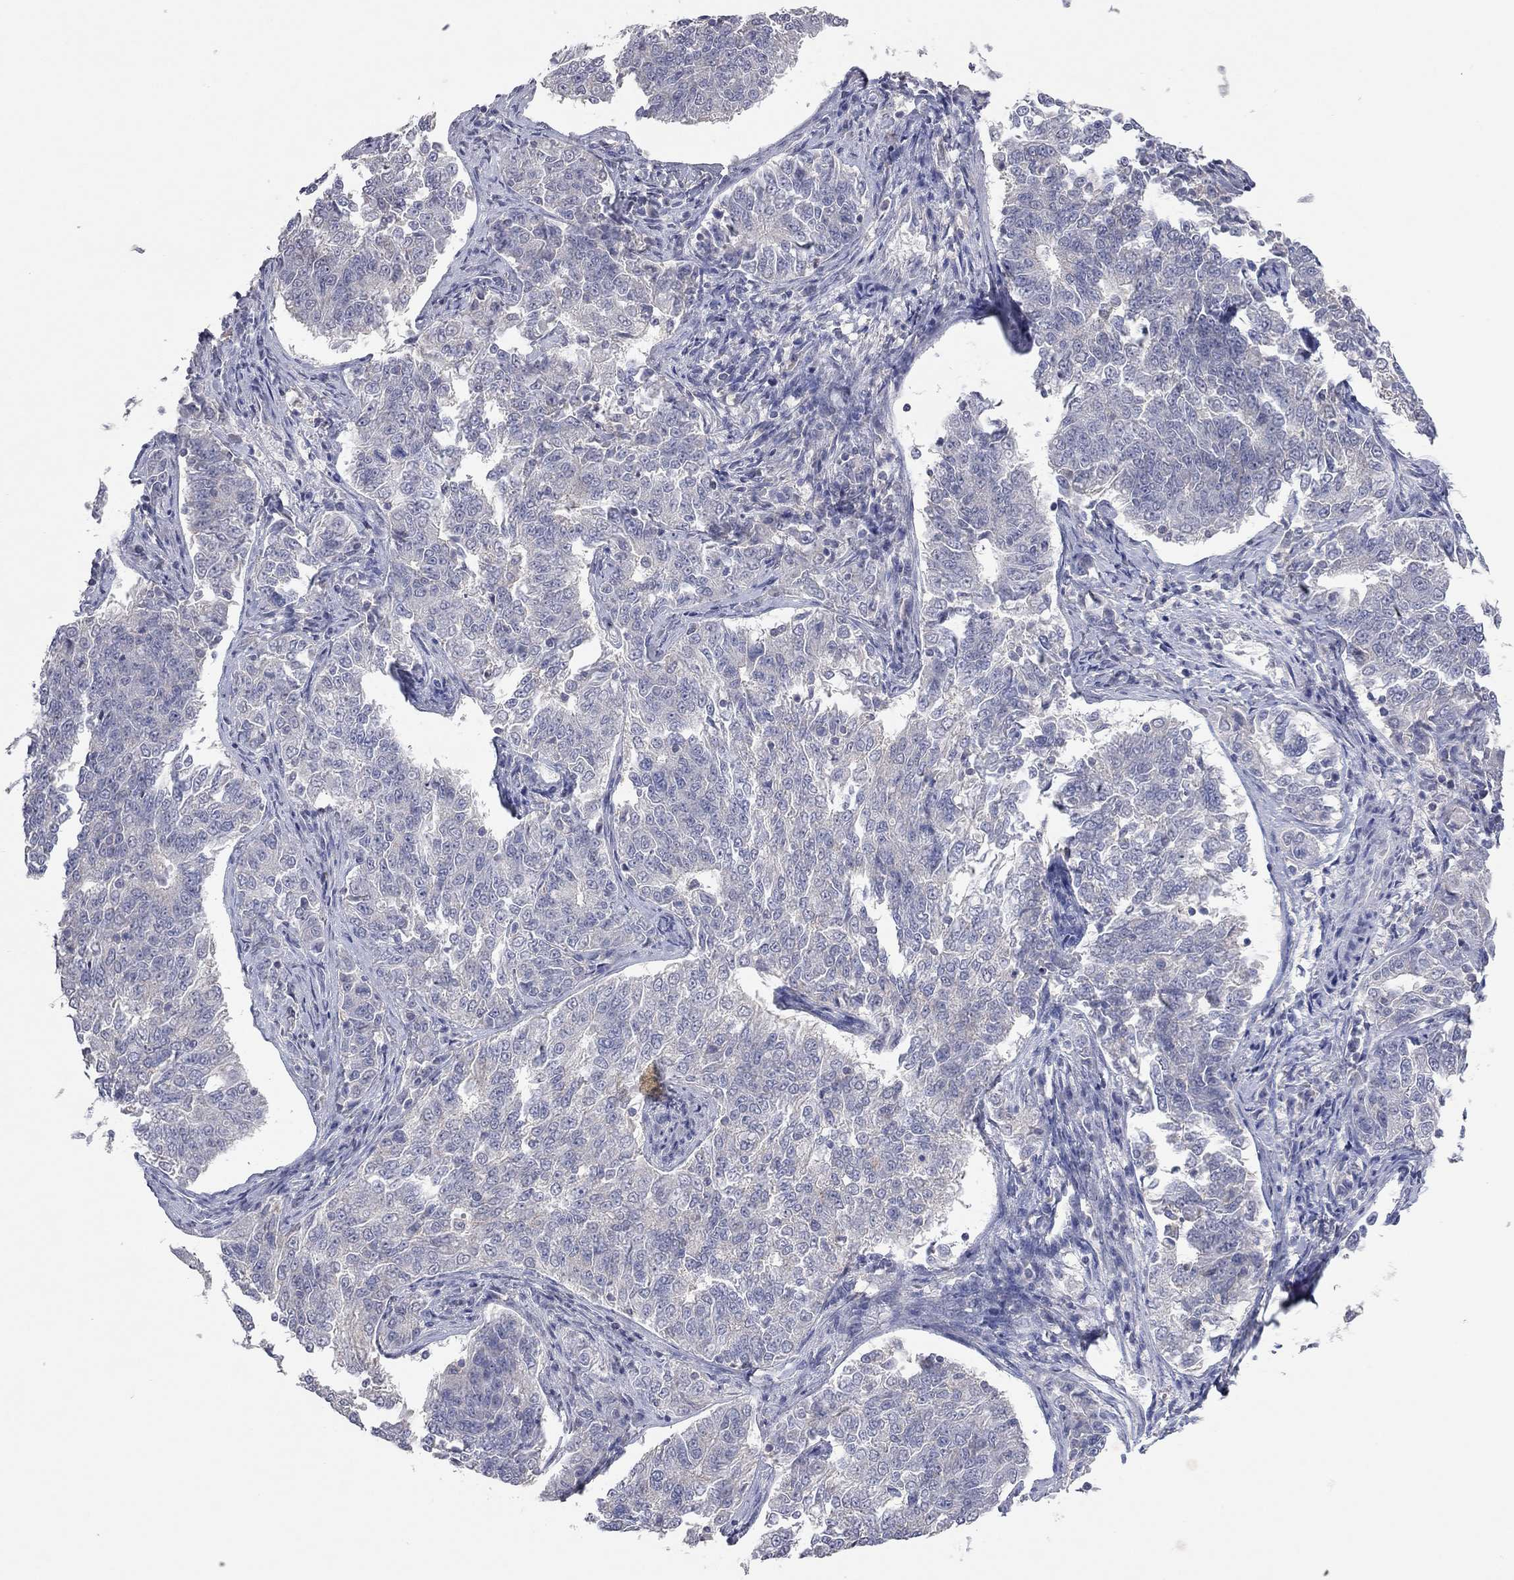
{"staining": {"intensity": "negative", "quantity": "none", "location": "none"}, "tissue": "endometrial cancer", "cell_type": "Tumor cells", "image_type": "cancer", "snomed": [{"axis": "morphology", "description": "Adenocarcinoma, NOS"}, {"axis": "topography", "description": "Endometrium"}], "caption": "Tumor cells are negative for protein expression in human endometrial cancer.", "gene": "MMP13", "patient": {"sex": "female", "age": 43}}